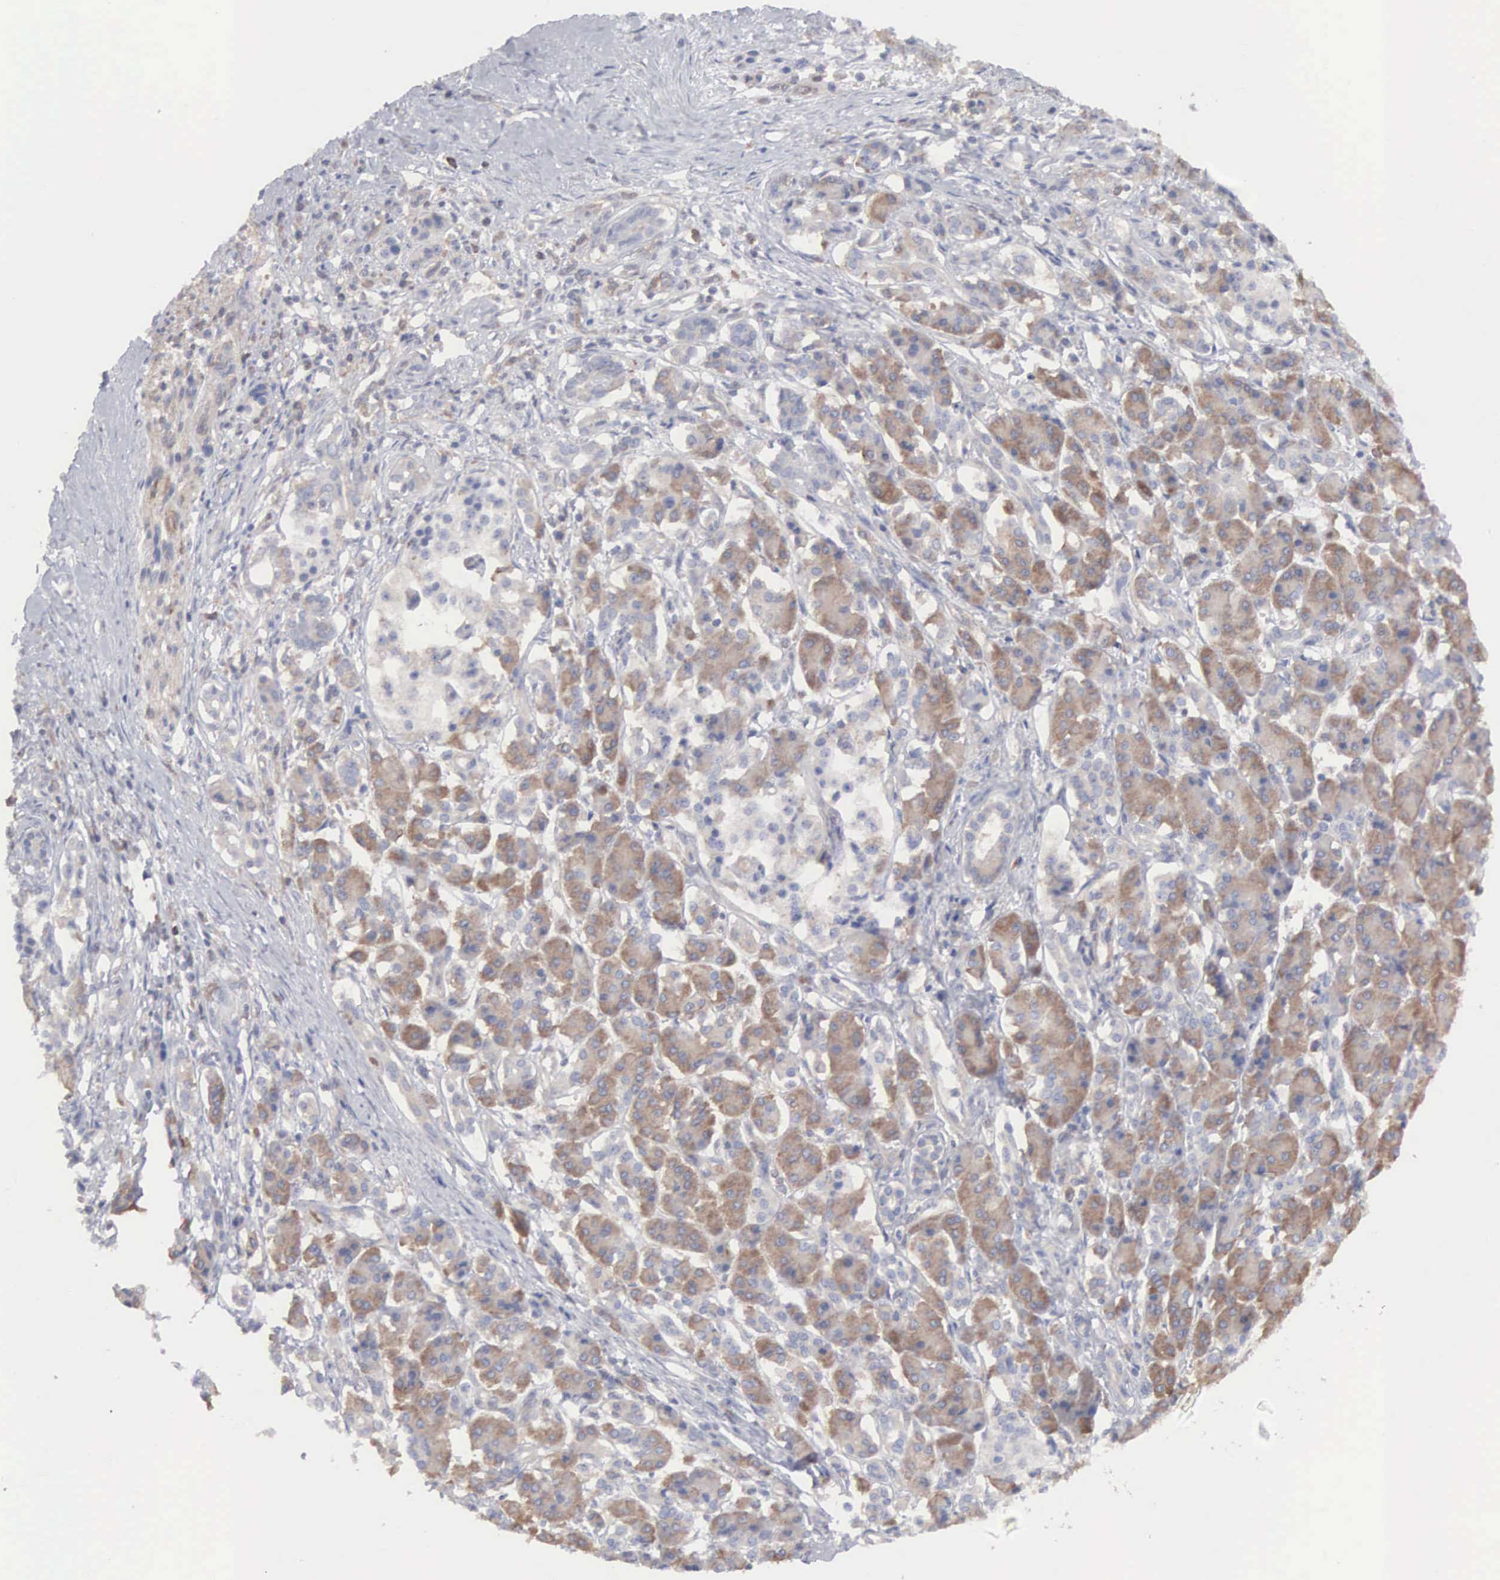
{"staining": {"intensity": "weak", "quantity": "25%-75%", "location": "cytoplasmic/membranous"}, "tissue": "pancreatic cancer", "cell_type": "Tumor cells", "image_type": "cancer", "snomed": [{"axis": "morphology", "description": "Adenocarcinoma, NOS"}, {"axis": "topography", "description": "Pancreas"}], "caption": "This is a photomicrograph of immunohistochemistry (IHC) staining of pancreatic adenocarcinoma, which shows weak staining in the cytoplasmic/membranous of tumor cells.", "gene": "MTHFD1", "patient": {"sex": "male", "age": 59}}